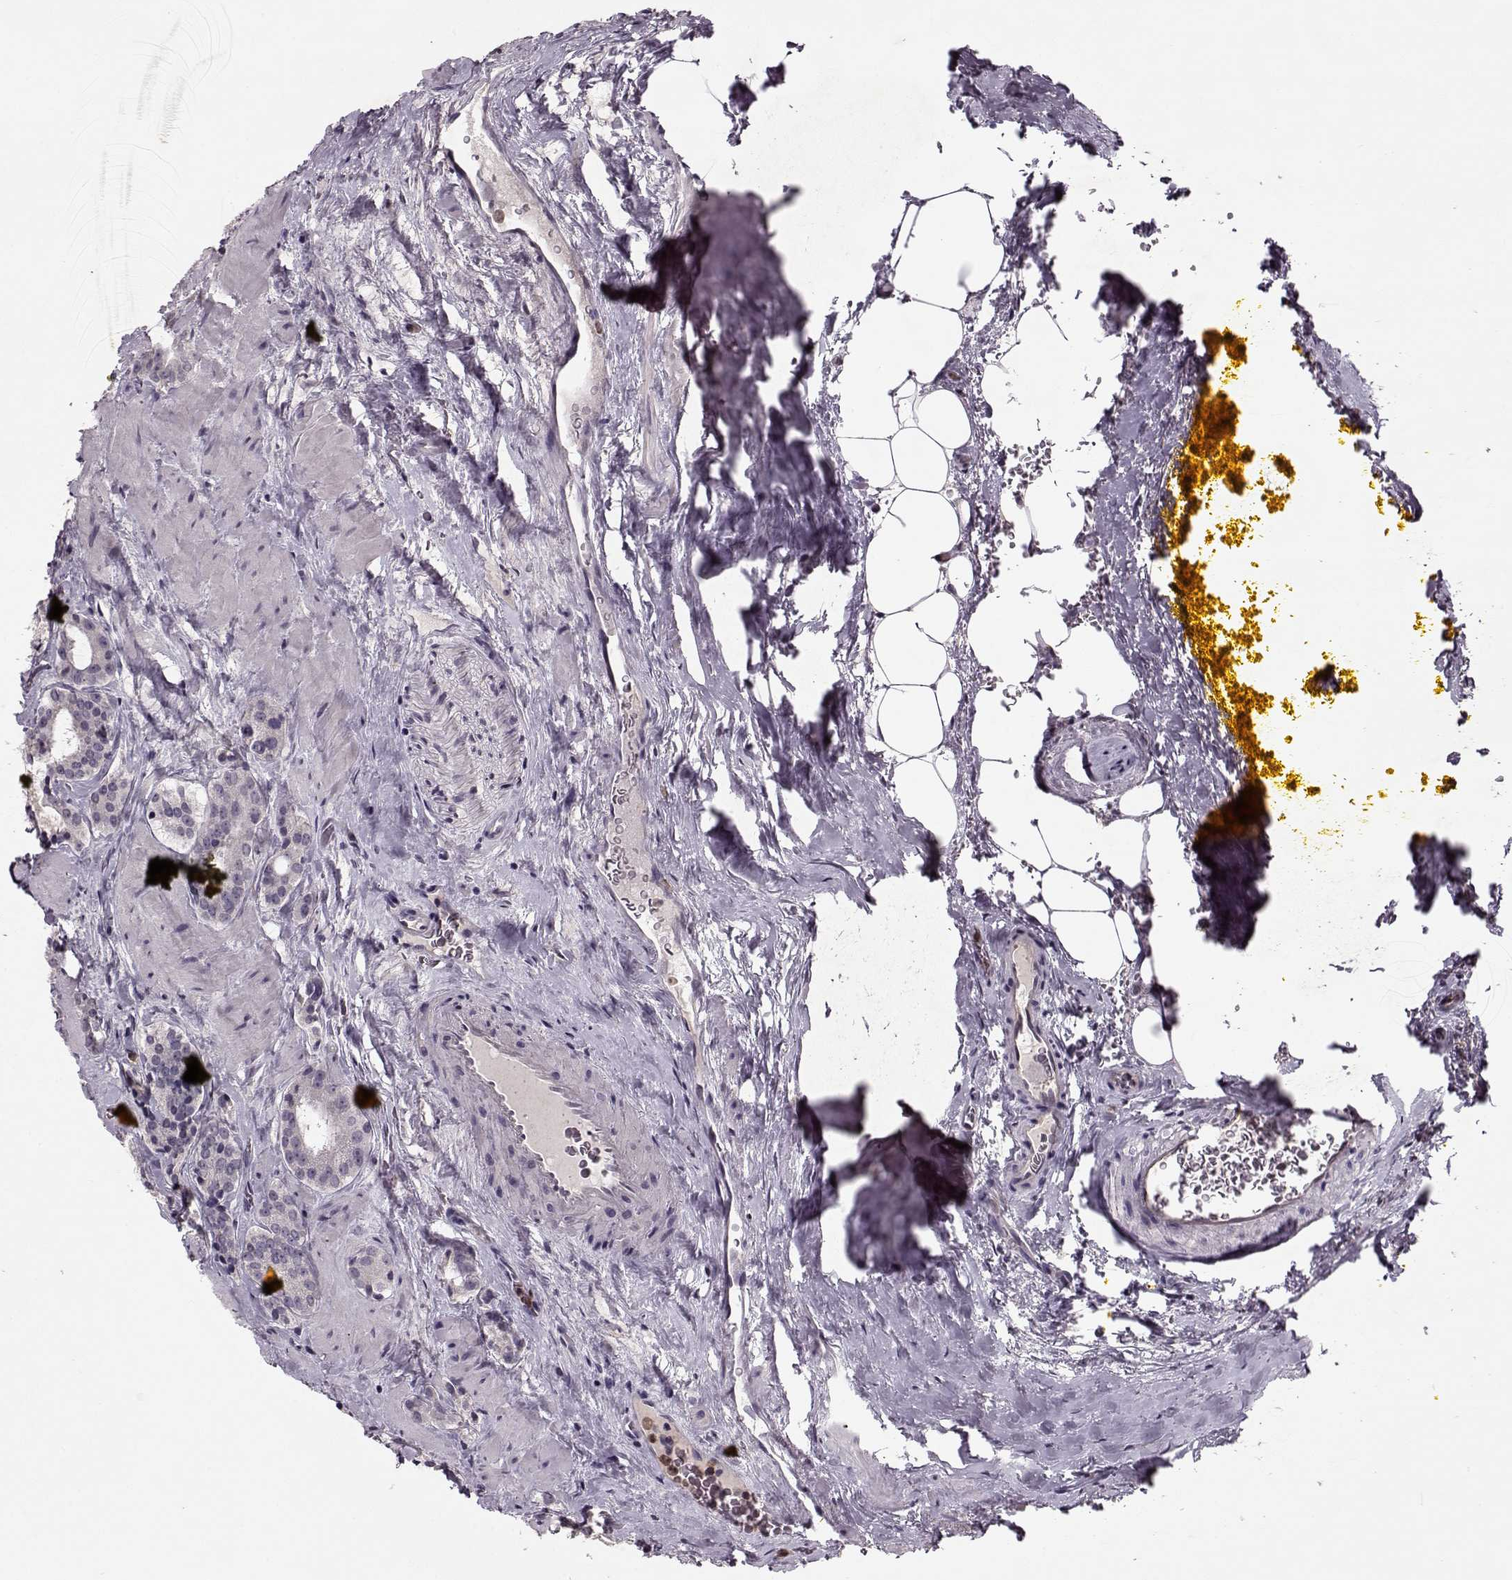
{"staining": {"intensity": "negative", "quantity": "none", "location": "none"}, "tissue": "prostate cancer", "cell_type": "Tumor cells", "image_type": "cancer", "snomed": [{"axis": "morphology", "description": "Adenocarcinoma, NOS"}, {"axis": "morphology", "description": "Adenocarcinoma, High grade"}, {"axis": "topography", "description": "Prostate"}], "caption": "An immunohistochemistry histopathology image of prostate adenocarcinoma is shown. There is no staining in tumor cells of prostate adenocarcinoma.", "gene": "ACOT11", "patient": {"sex": "male", "age": 62}}